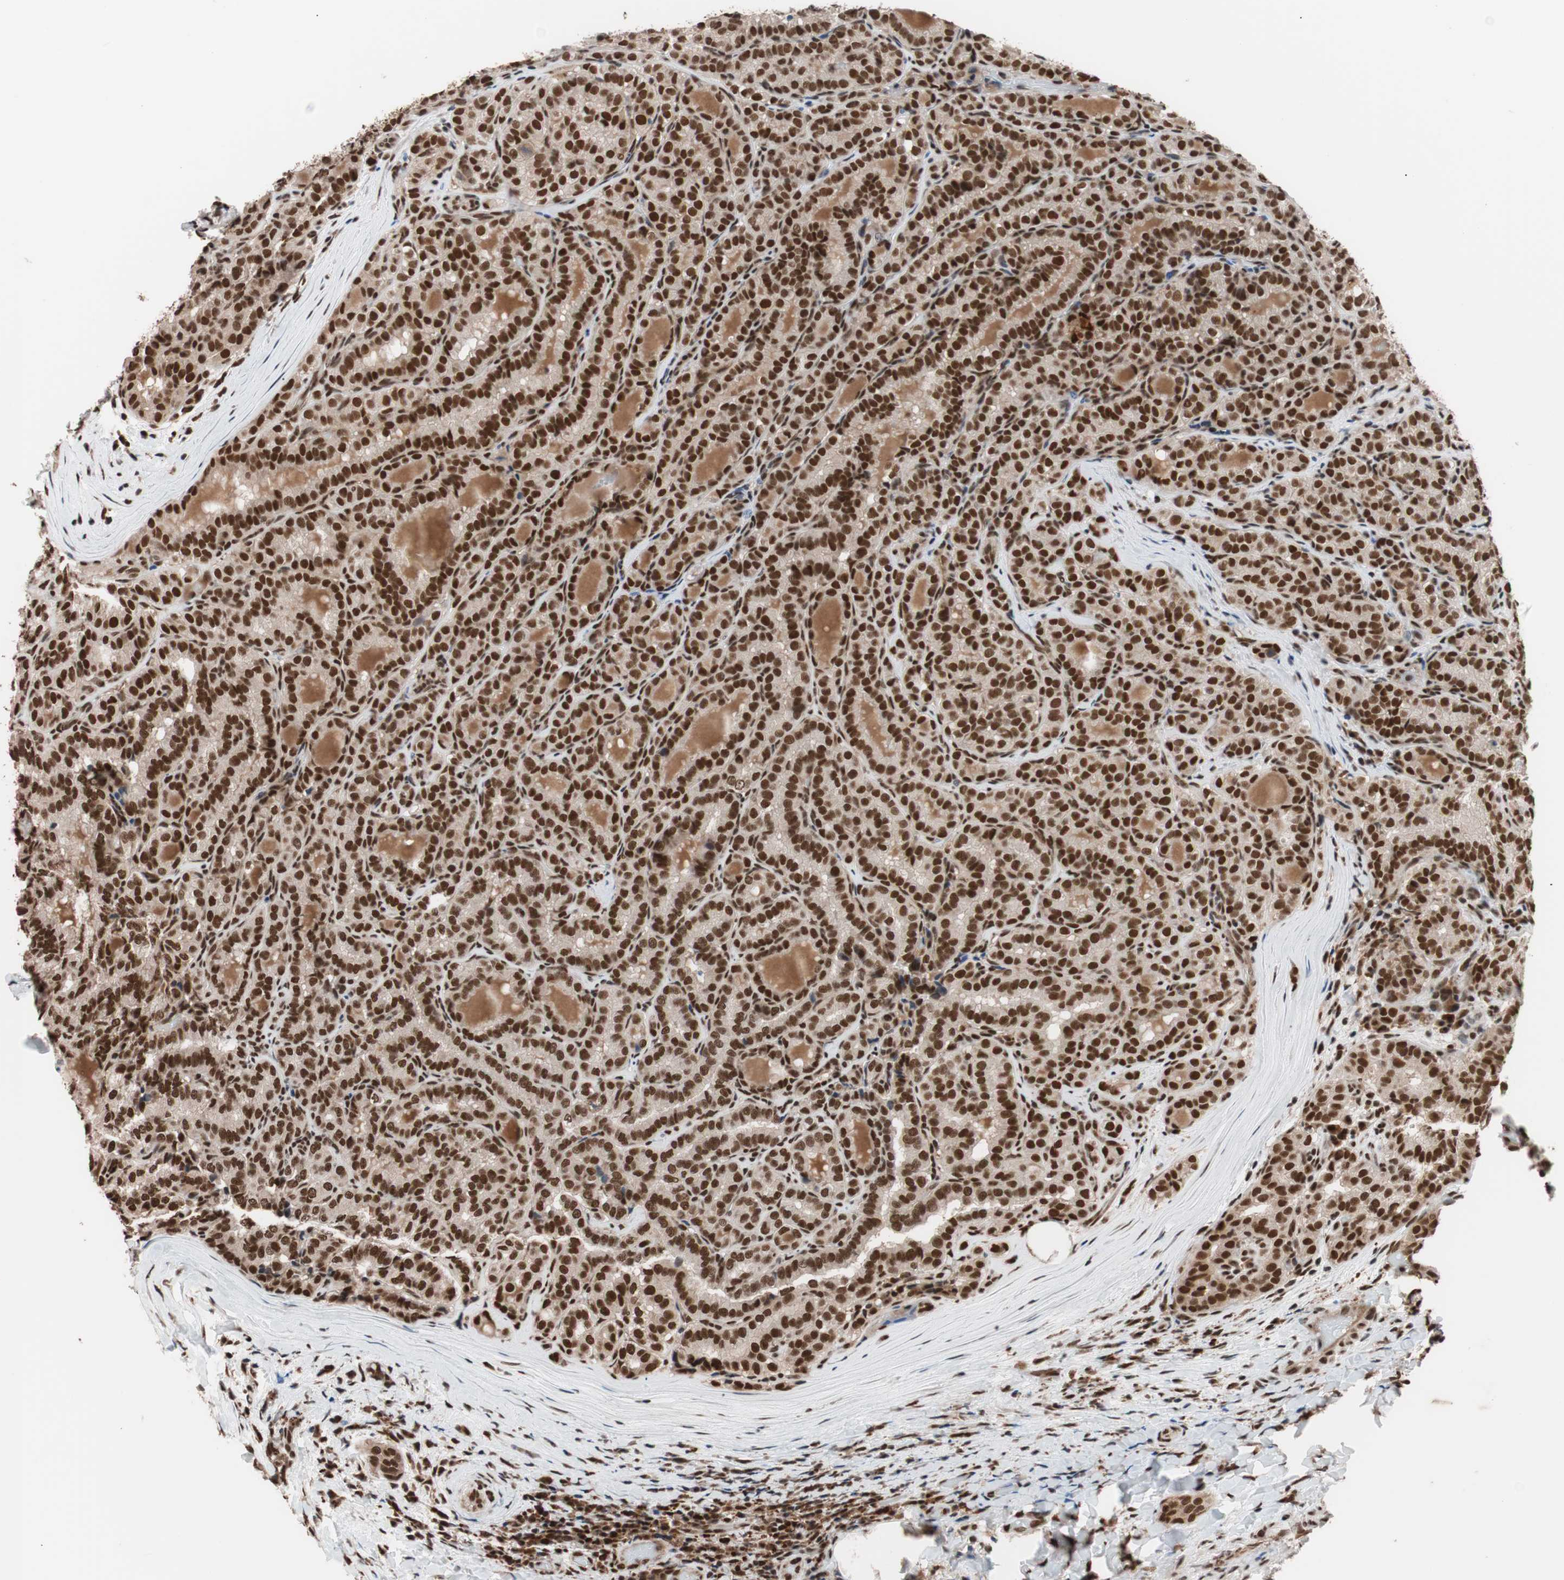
{"staining": {"intensity": "strong", "quantity": ">75%", "location": "cytoplasmic/membranous,nuclear"}, "tissue": "thyroid cancer", "cell_type": "Tumor cells", "image_type": "cancer", "snomed": [{"axis": "morphology", "description": "Normal tissue, NOS"}, {"axis": "morphology", "description": "Papillary adenocarcinoma, NOS"}, {"axis": "topography", "description": "Thyroid gland"}], "caption": "DAB (3,3'-diaminobenzidine) immunohistochemical staining of human thyroid cancer demonstrates strong cytoplasmic/membranous and nuclear protein staining in approximately >75% of tumor cells.", "gene": "CHAMP1", "patient": {"sex": "female", "age": 30}}